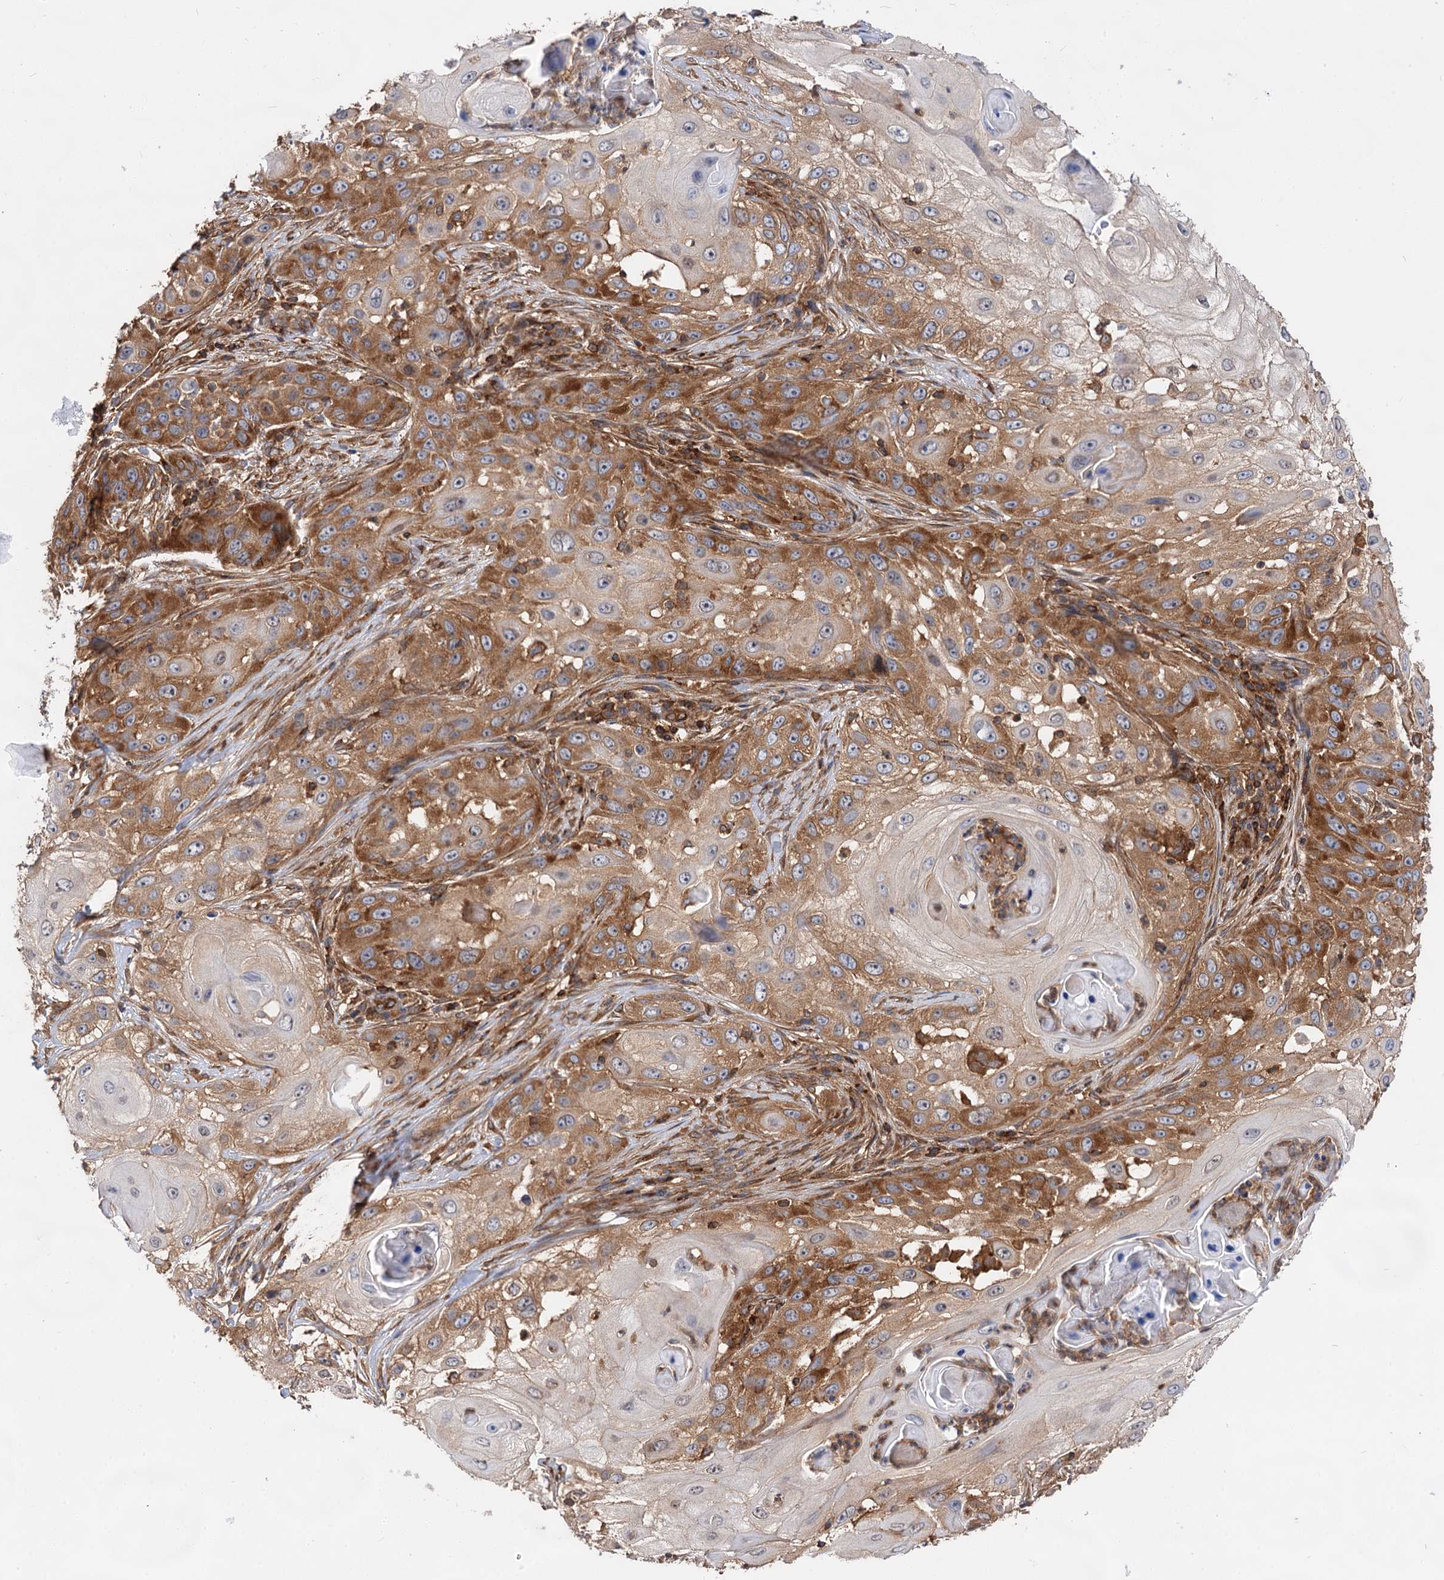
{"staining": {"intensity": "moderate", "quantity": ">75%", "location": "cytoplasmic/membranous"}, "tissue": "skin cancer", "cell_type": "Tumor cells", "image_type": "cancer", "snomed": [{"axis": "morphology", "description": "Squamous cell carcinoma, NOS"}, {"axis": "topography", "description": "Skin"}], "caption": "A brown stain highlights moderate cytoplasmic/membranous positivity of a protein in skin cancer (squamous cell carcinoma) tumor cells. Immunohistochemistry stains the protein in brown and the nuclei are stained blue.", "gene": "PACS1", "patient": {"sex": "female", "age": 44}}